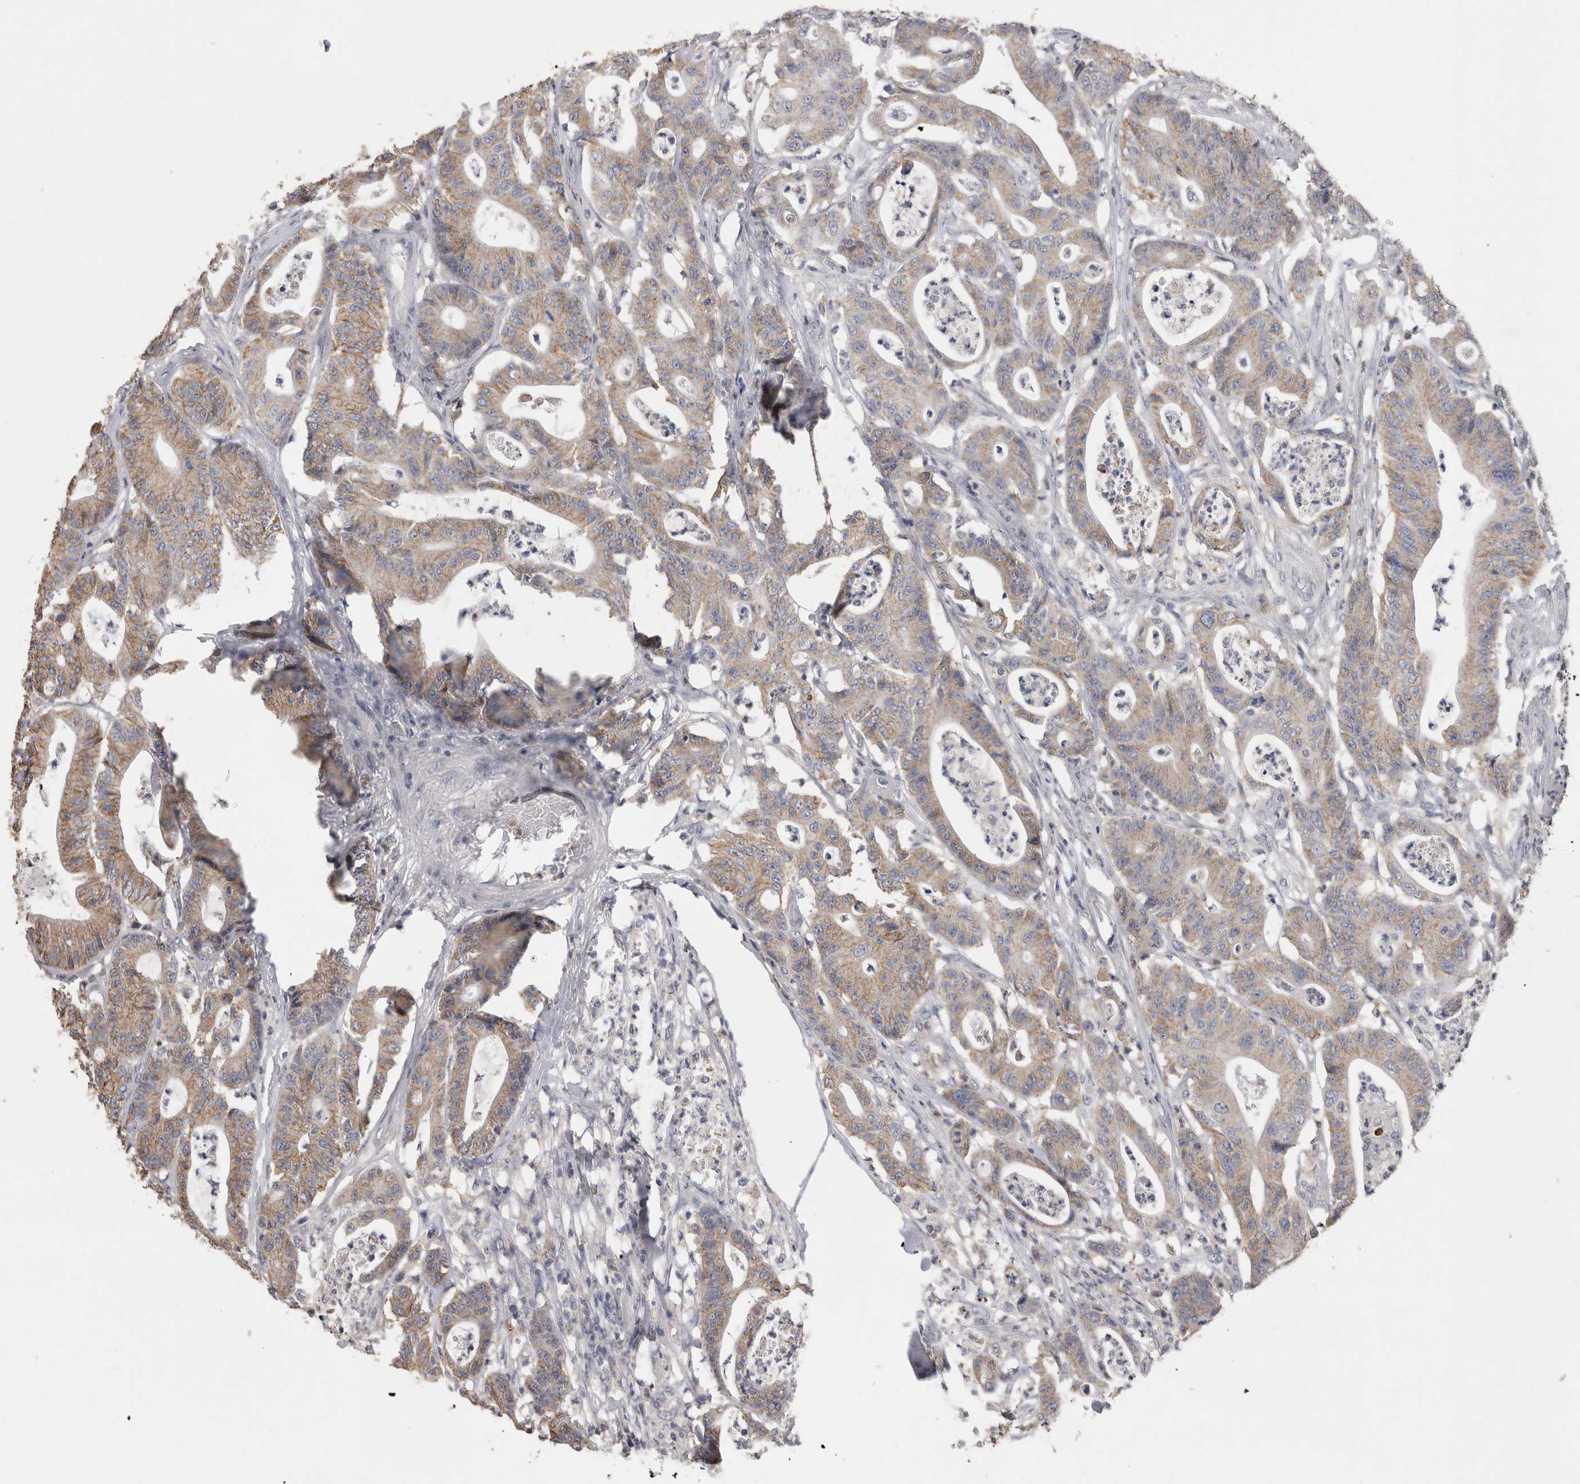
{"staining": {"intensity": "moderate", "quantity": "25%-75%", "location": "cytoplasmic/membranous"}, "tissue": "colorectal cancer", "cell_type": "Tumor cells", "image_type": "cancer", "snomed": [{"axis": "morphology", "description": "Adenocarcinoma, NOS"}, {"axis": "topography", "description": "Colon"}], "caption": "Human colorectal cancer stained with a brown dye demonstrates moderate cytoplasmic/membranous positive positivity in about 25%-75% of tumor cells.", "gene": "CNTFR", "patient": {"sex": "female", "age": 84}}